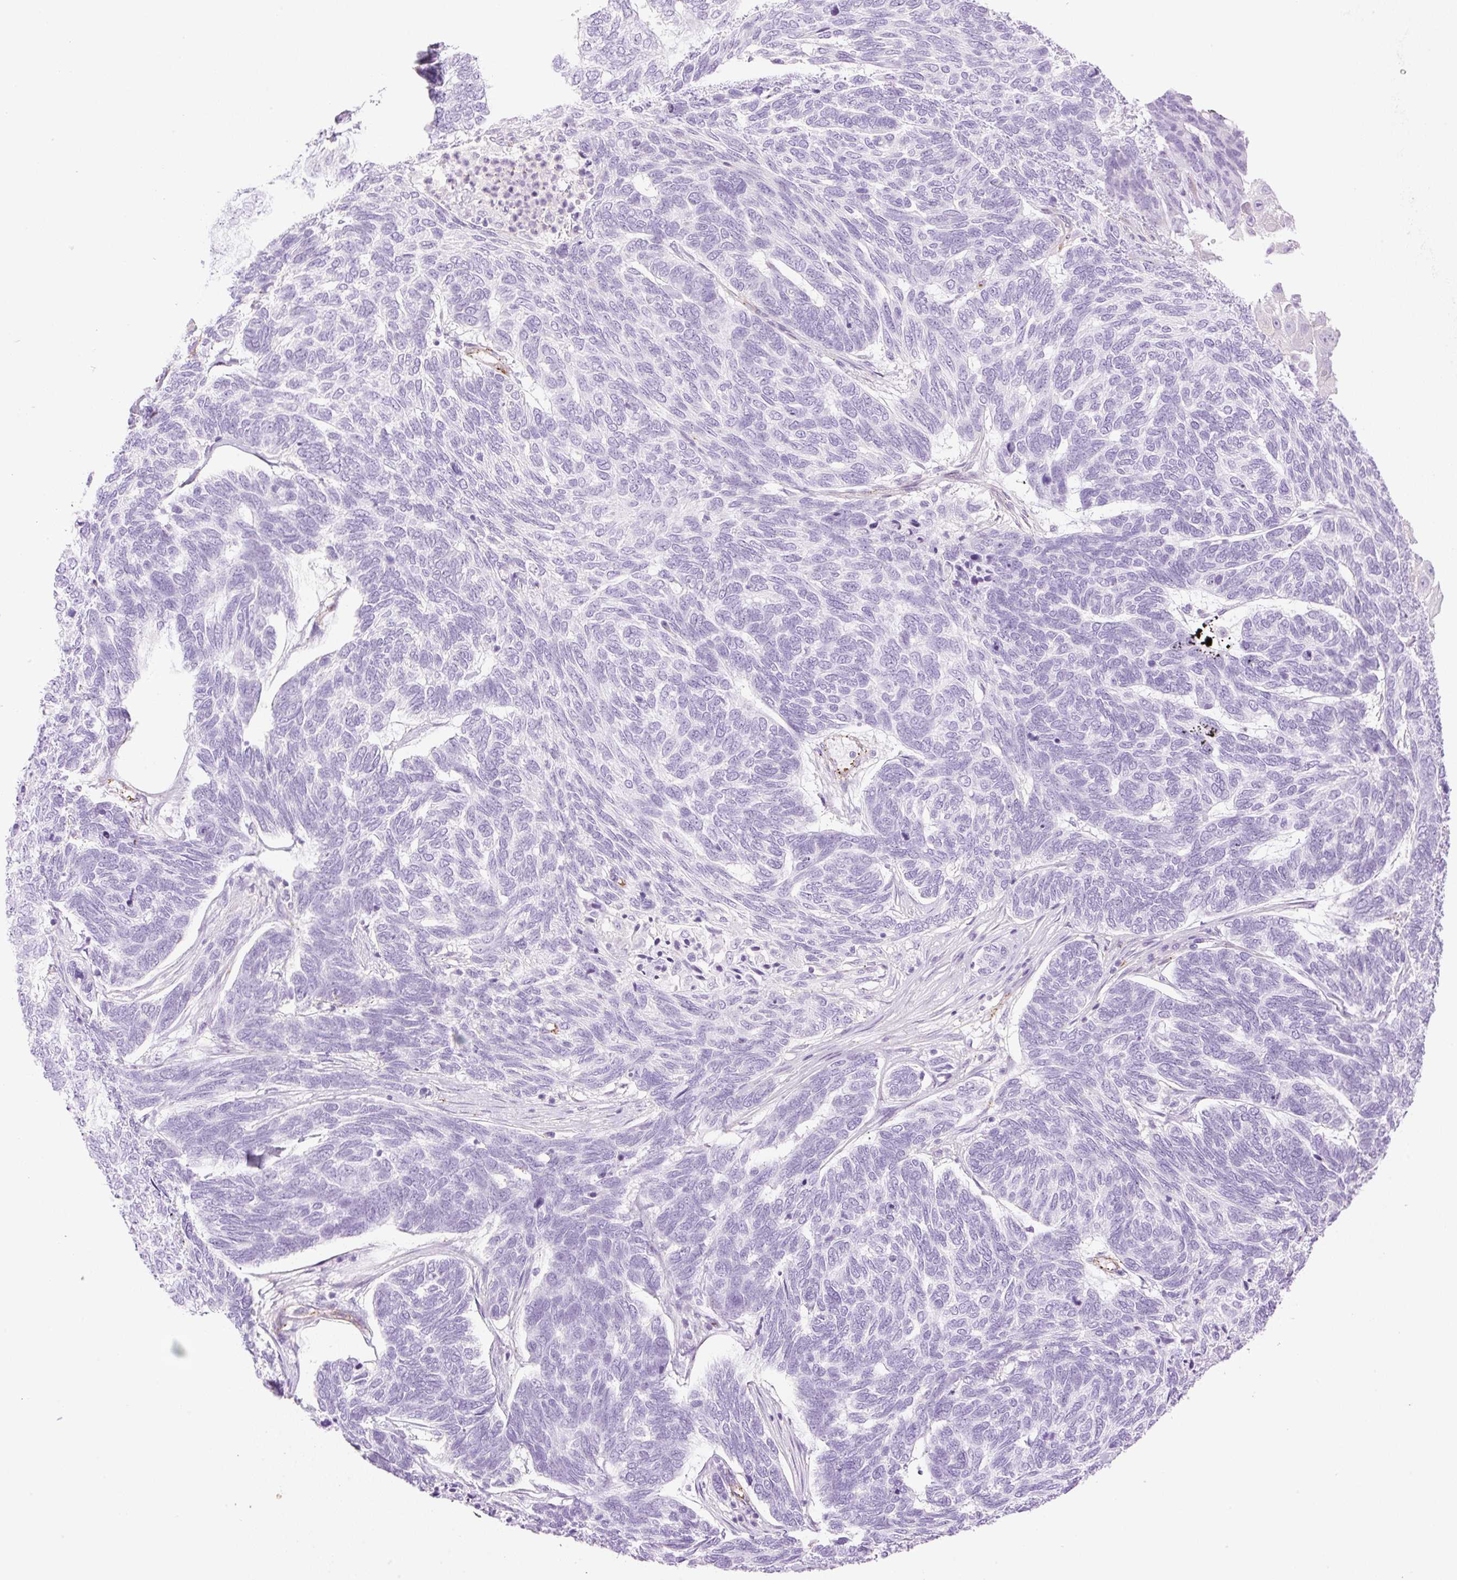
{"staining": {"intensity": "negative", "quantity": "none", "location": "none"}, "tissue": "skin cancer", "cell_type": "Tumor cells", "image_type": "cancer", "snomed": [{"axis": "morphology", "description": "Basal cell carcinoma"}, {"axis": "topography", "description": "Skin"}], "caption": "Immunohistochemistry (IHC) of human skin cancer (basal cell carcinoma) exhibits no expression in tumor cells. Brightfield microscopy of immunohistochemistry stained with DAB (brown) and hematoxylin (blue), captured at high magnification.", "gene": "EHD3", "patient": {"sex": "female", "age": 65}}